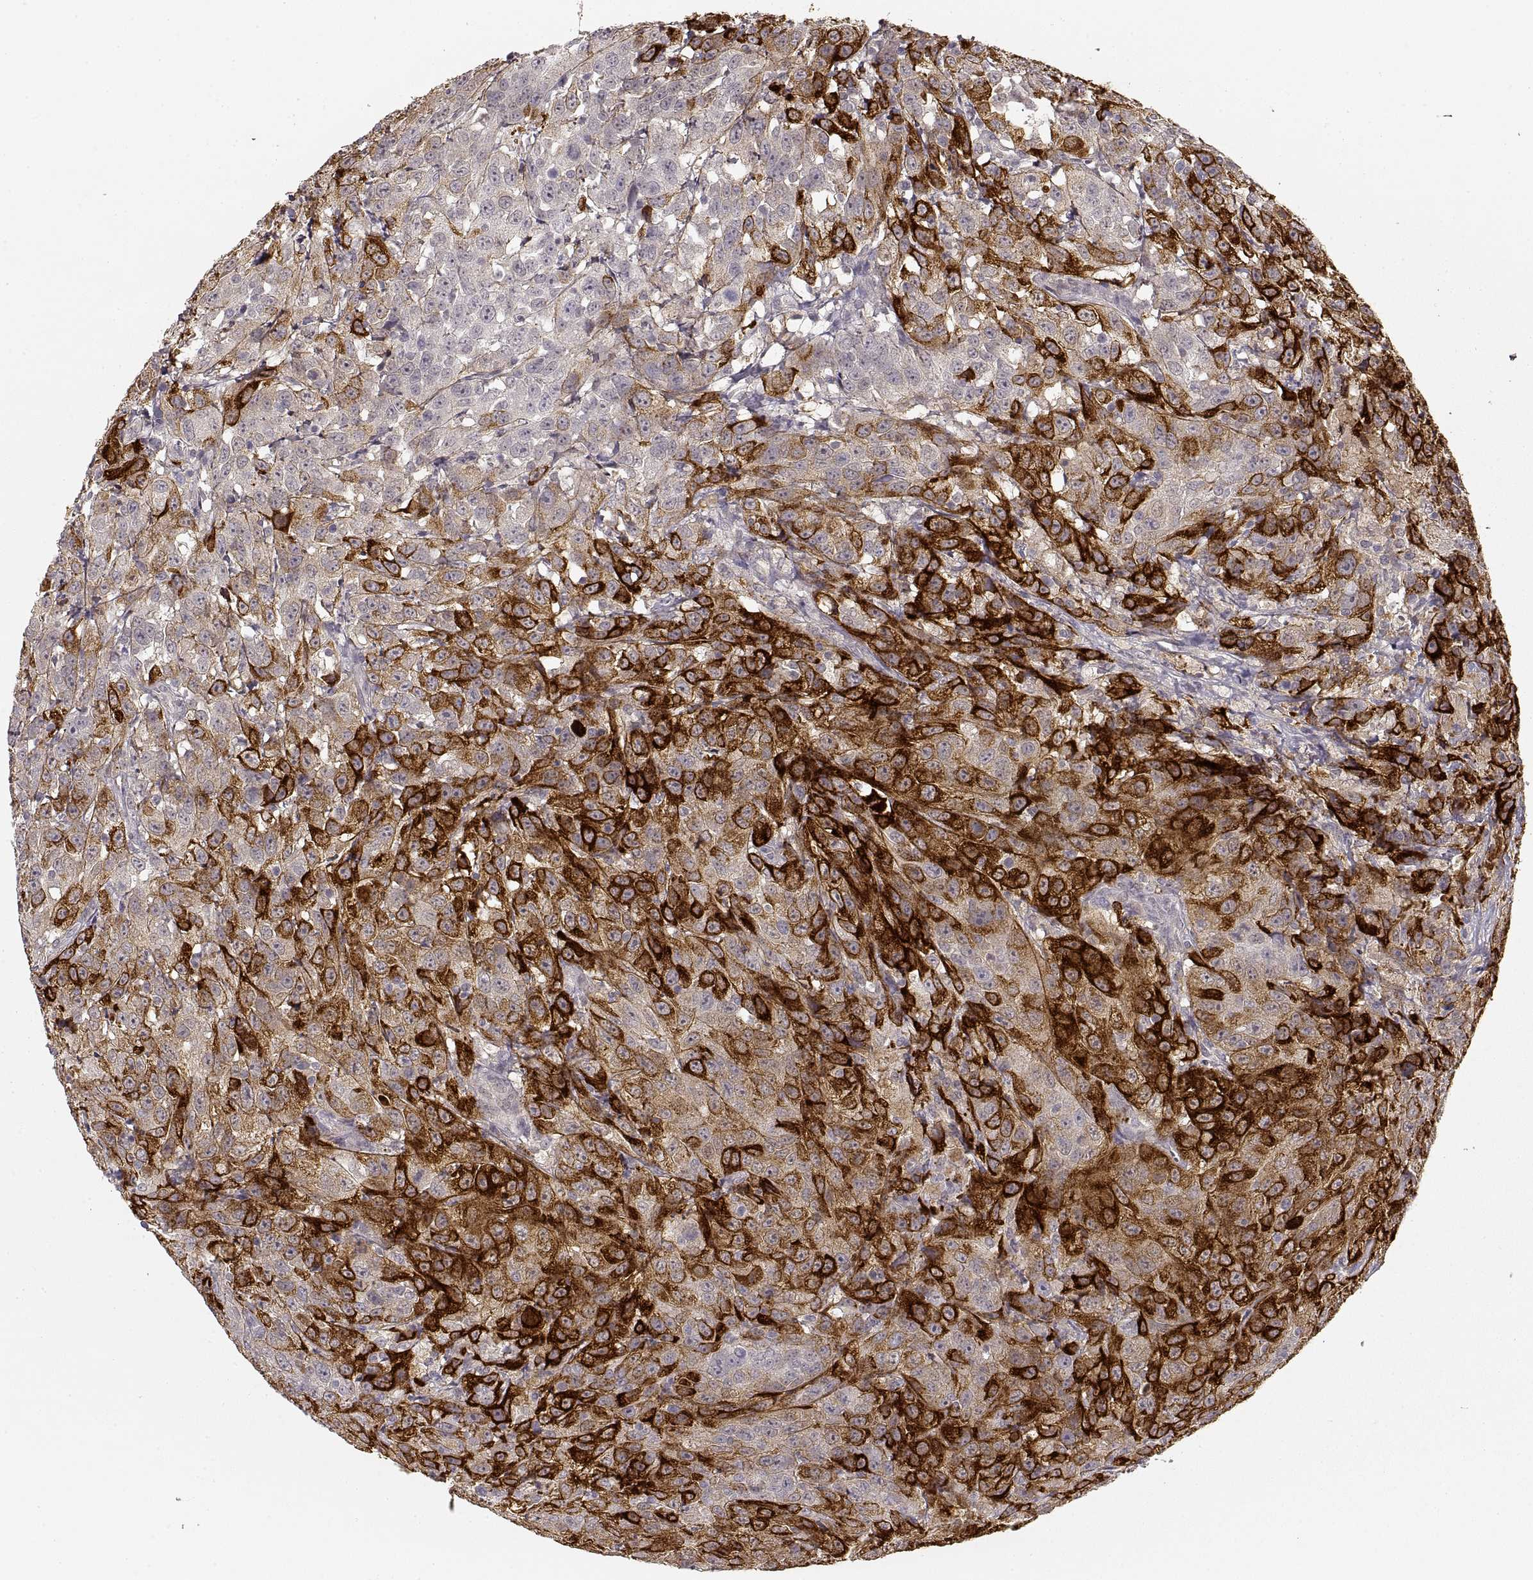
{"staining": {"intensity": "strong", "quantity": ">75%", "location": "cytoplasmic/membranous"}, "tissue": "urothelial cancer", "cell_type": "Tumor cells", "image_type": "cancer", "snomed": [{"axis": "morphology", "description": "Urothelial carcinoma, NOS"}, {"axis": "morphology", "description": "Urothelial carcinoma, High grade"}, {"axis": "topography", "description": "Urinary bladder"}], "caption": "About >75% of tumor cells in human urothelial cancer exhibit strong cytoplasmic/membranous protein expression as visualized by brown immunohistochemical staining.", "gene": "LAMC2", "patient": {"sex": "female", "age": 73}}